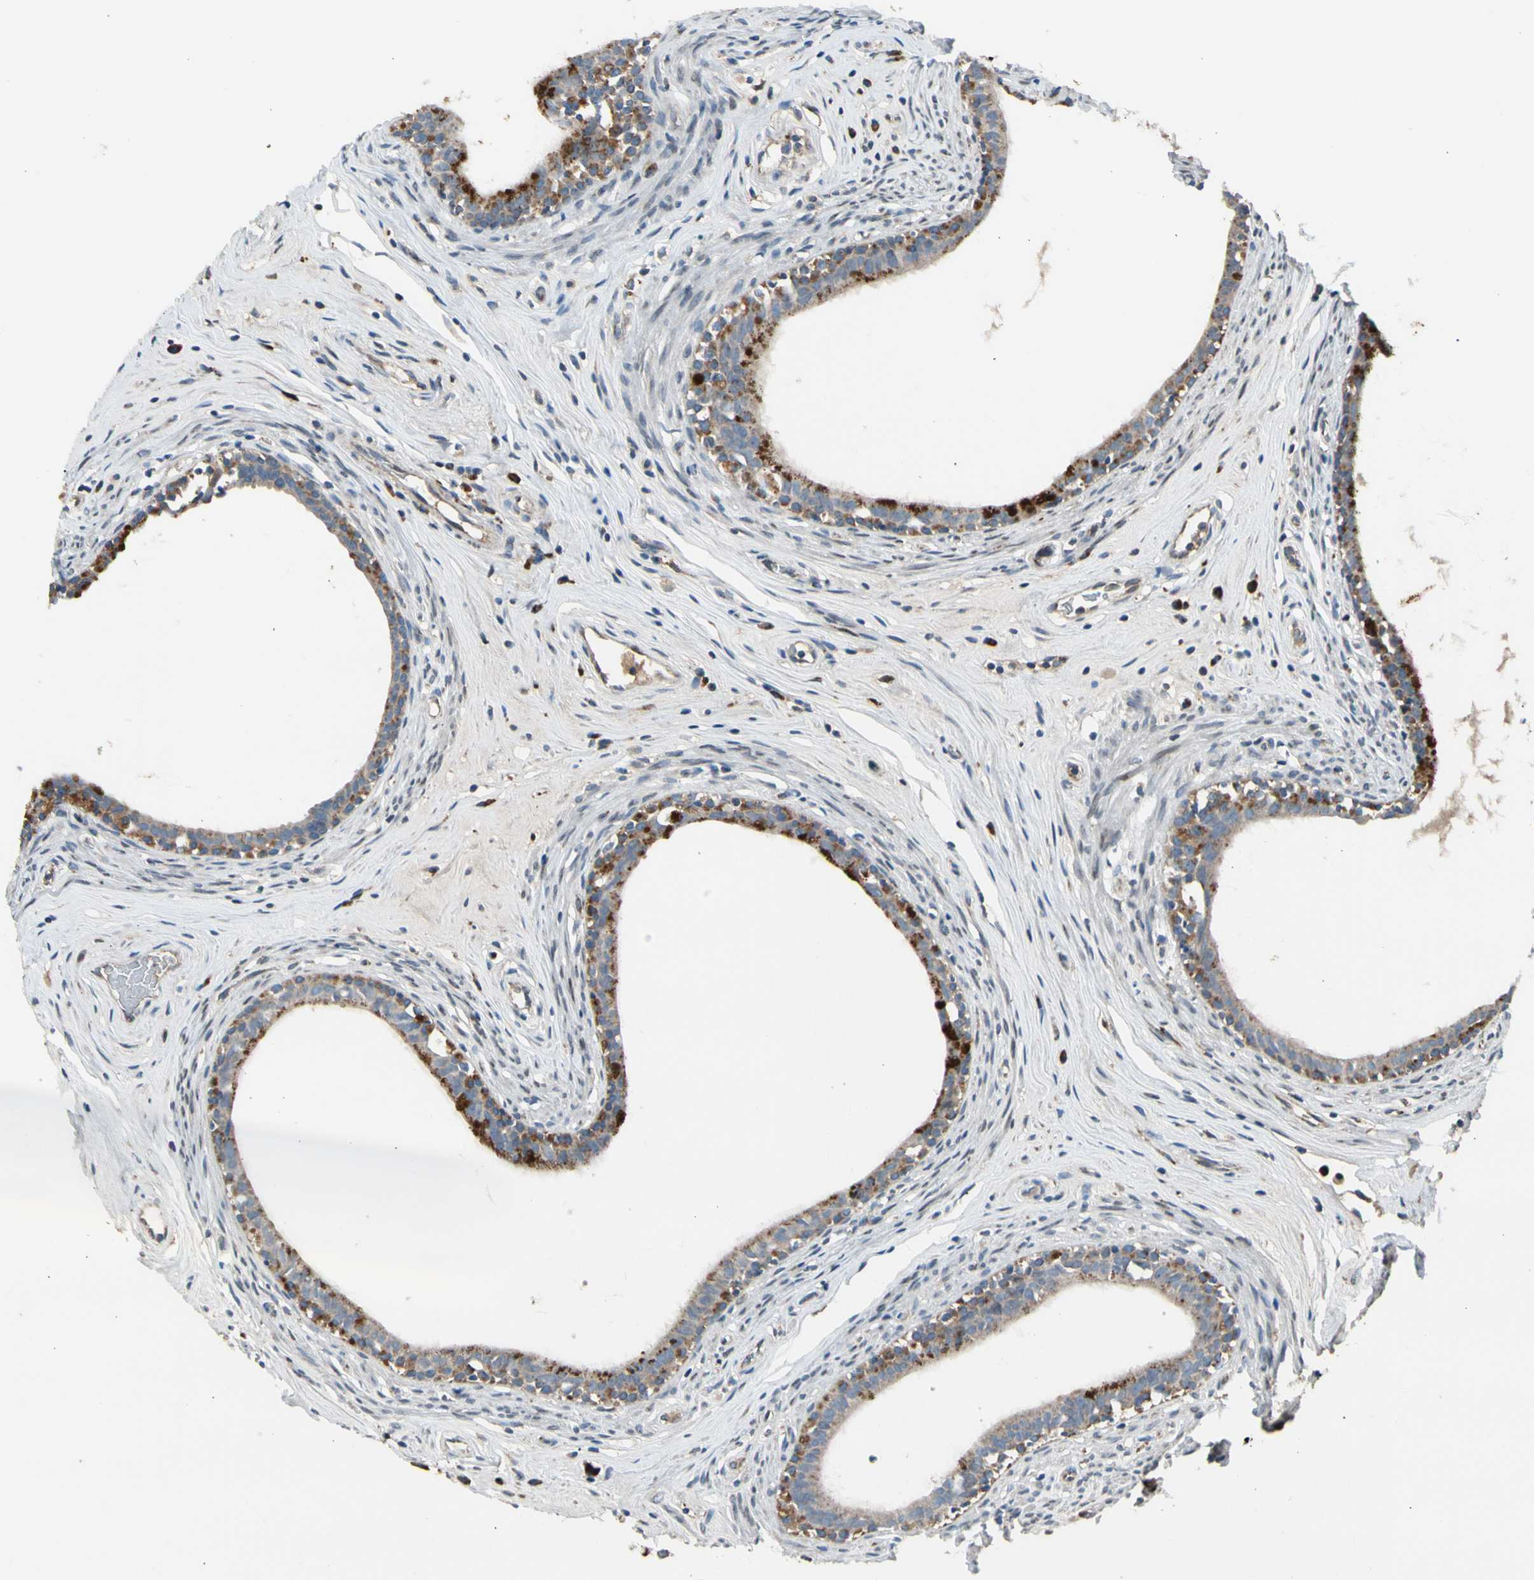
{"staining": {"intensity": "weak", "quantity": ">75%", "location": "cytoplasmic/membranous"}, "tissue": "epididymis", "cell_type": "Glandular cells", "image_type": "normal", "snomed": [{"axis": "morphology", "description": "Normal tissue, NOS"}, {"axis": "morphology", "description": "Inflammation, NOS"}, {"axis": "topography", "description": "Epididymis"}], "caption": "IHC histopathology image of unremarkable human epididymis stained for a protein (brown), which exhibits low levels of weak cytoplasmic/membranous staining in approximately >75% of glandular cells.", "gene": "NPHP3", "patient": {"sex": "male", "age": 84}}